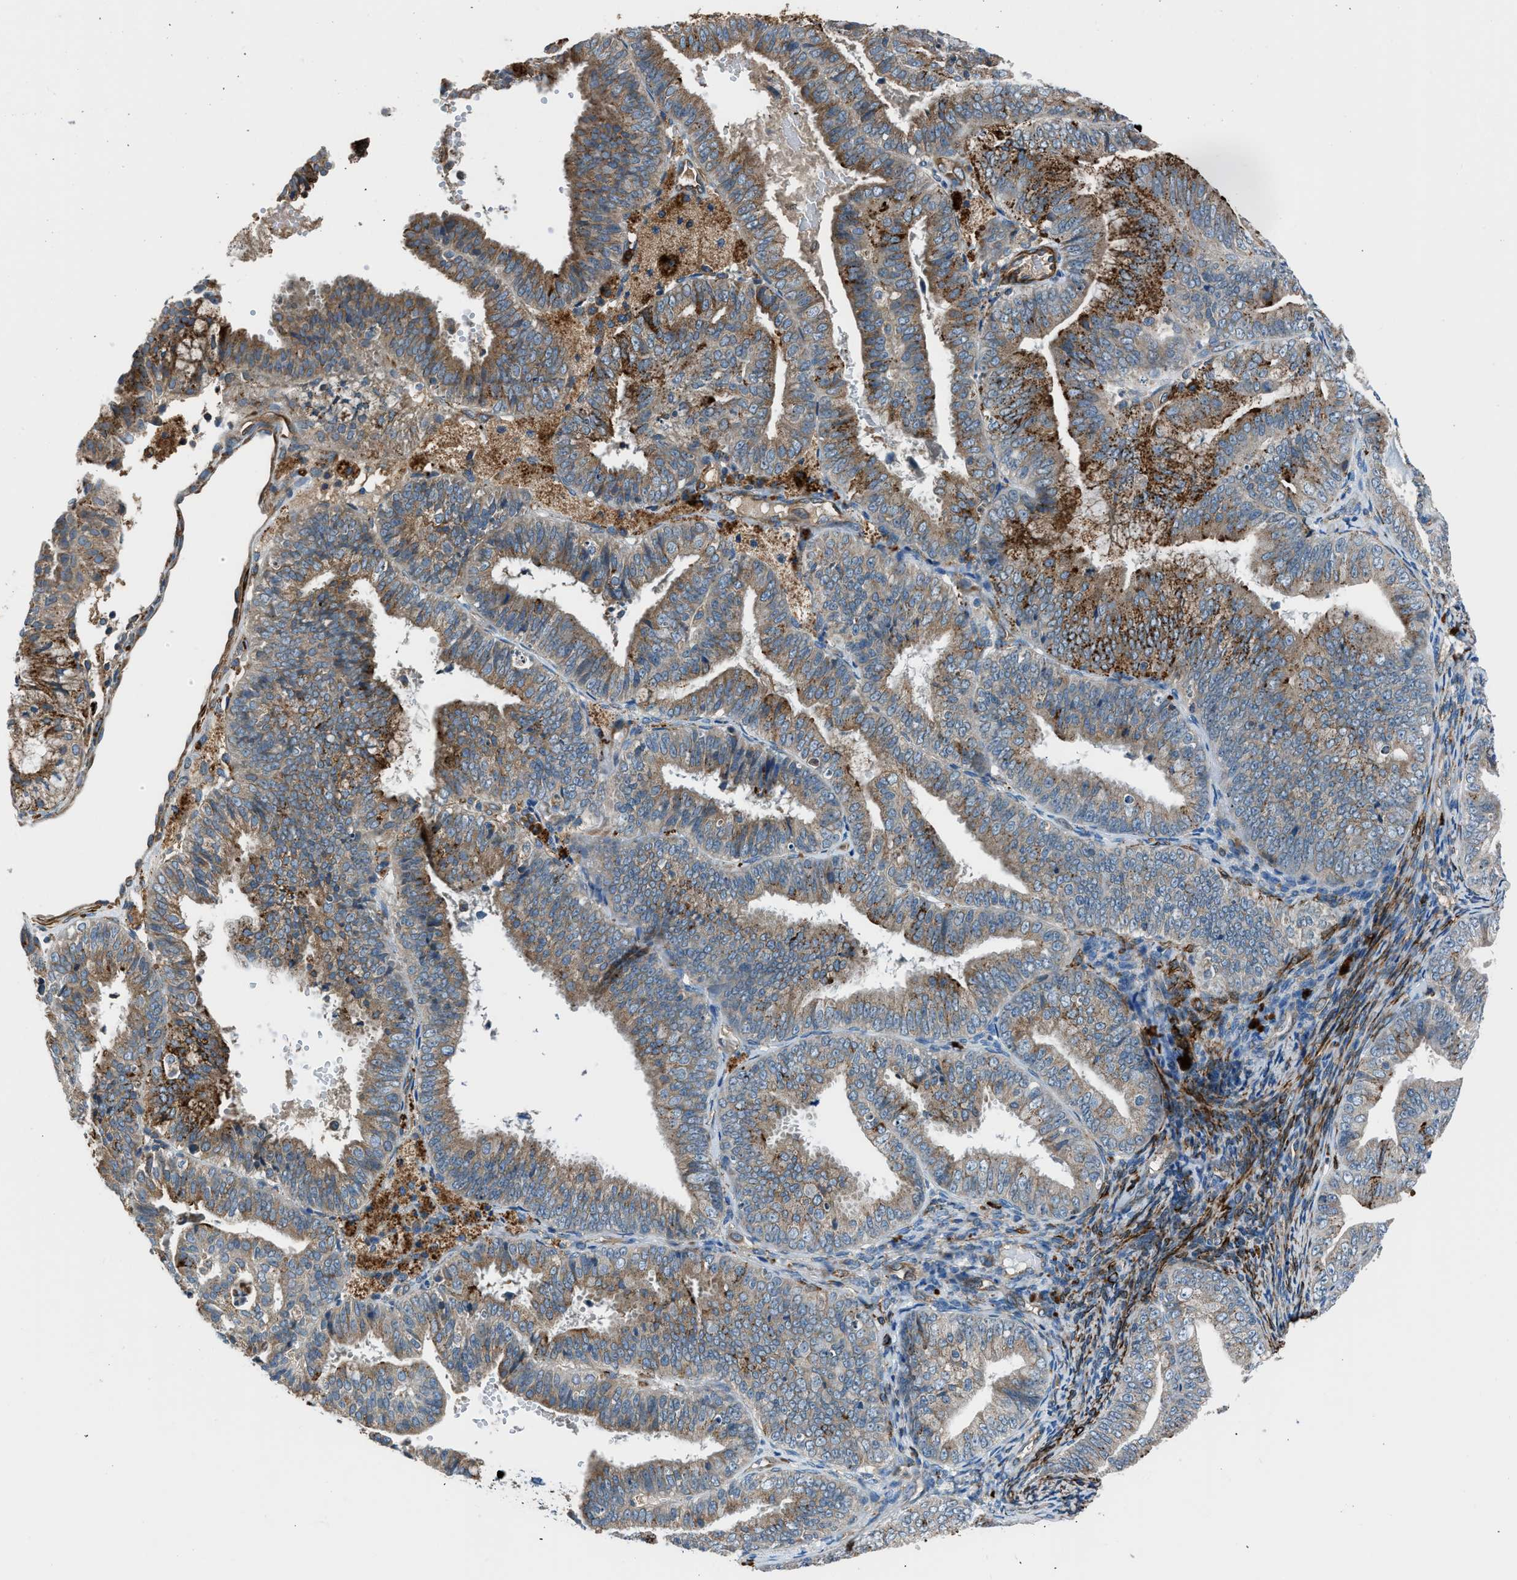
{"staining": {"intensity": "strong", "quantity": "<25%", "location": "cytoplasmic/membranous"}, "tissue": "endometrial cancer", "cell_type": "Tumor cells", "image_type": "cancer", "snomed": [{"axis": "morphology", "description": "Adenocarcinoma, NOS"}, {"axis": "topography", "description": "Endometrium"}], "caption": "IHC image of human endometrial adenocarcinoma stained for a protein (brown), which reveals medium levels of strong cytoplasmic/membranous positivity in approximately <25% of tumor cells.", "gene": "LMBR1", "patient": {"sex": "female", "age": 63}}